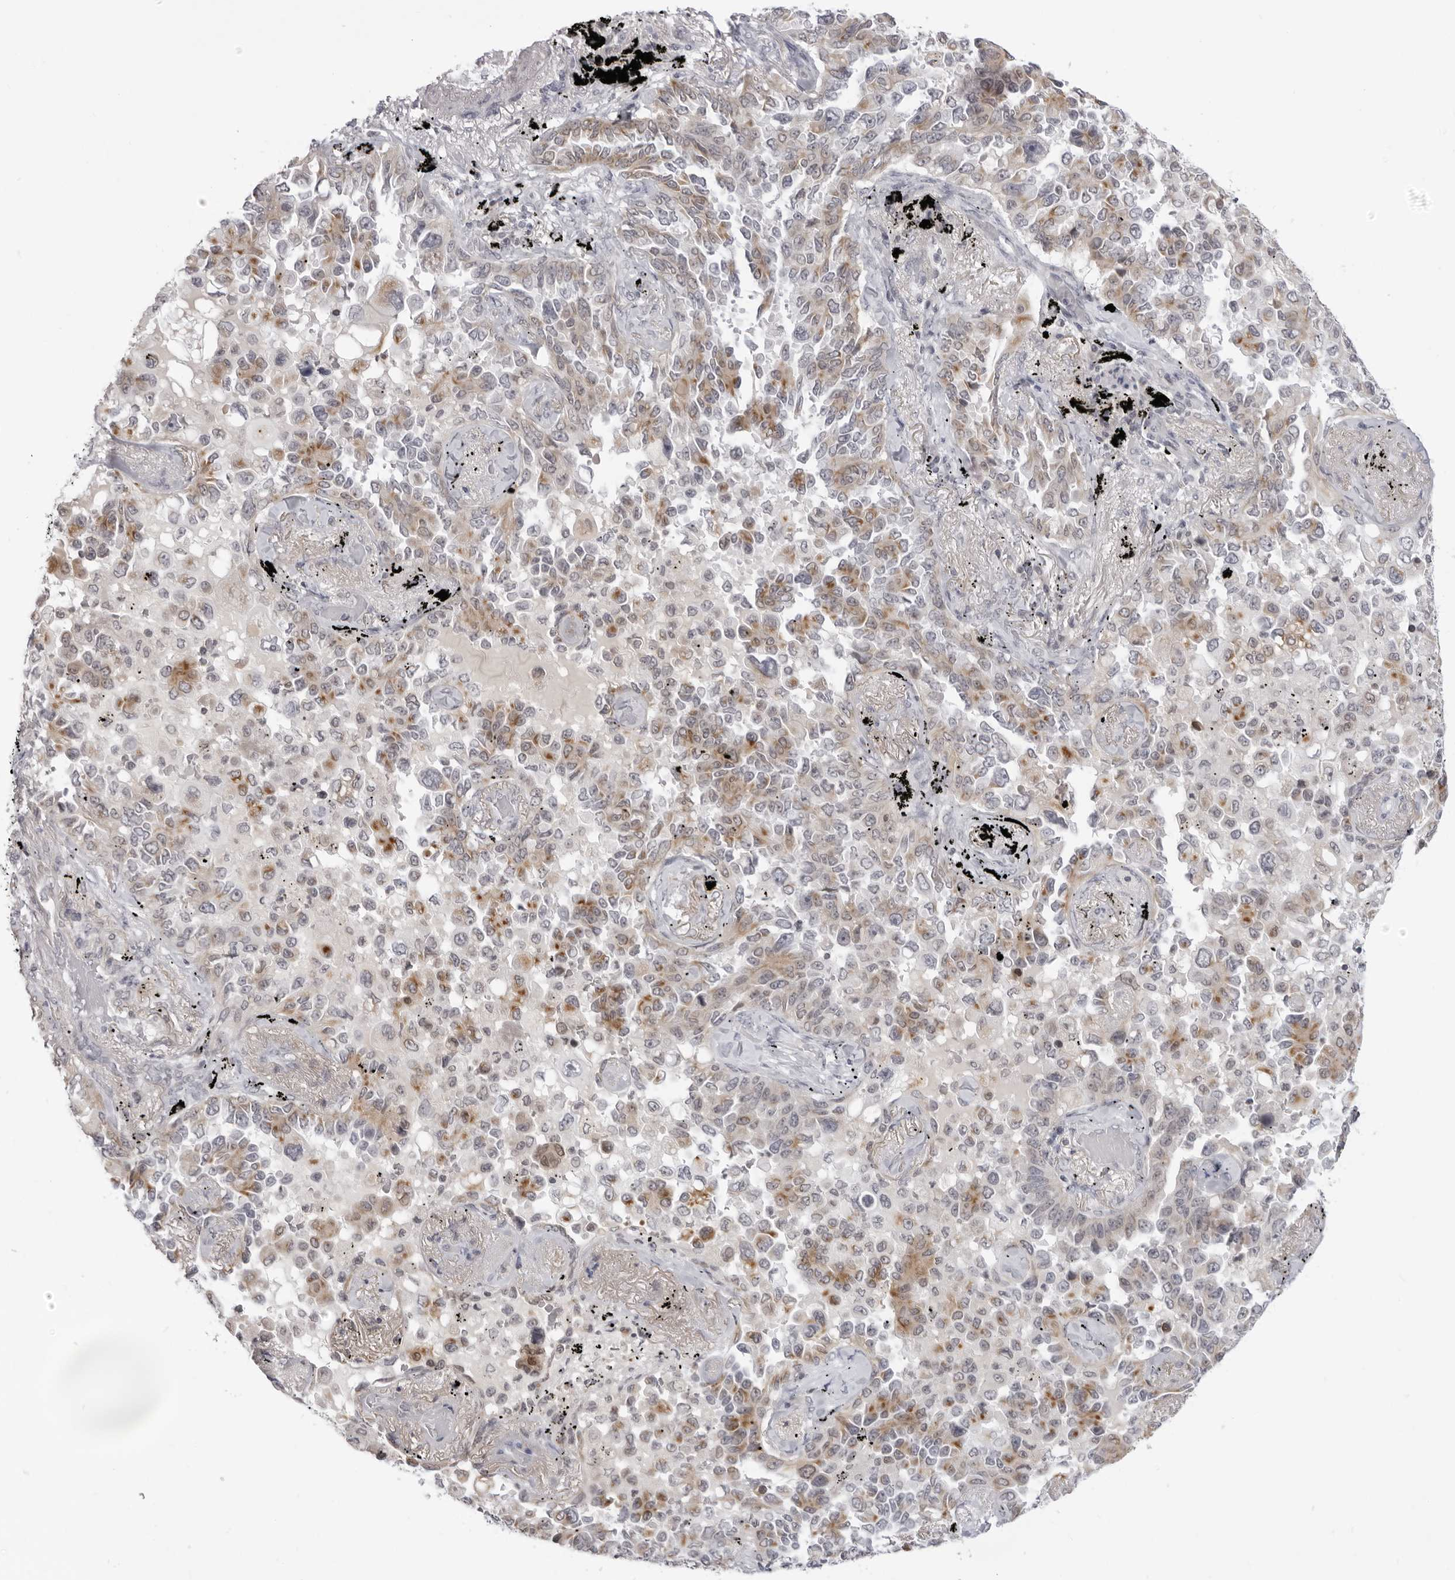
{"staining": {"intensity": "moderate", "quantity": "25%-75%", "location": "cytoplasmic/membranous"}, "tissue": "lung cancer", "cell_type": "Tumor cells", "image_type": "cancer", "snomed": [{"axis": "morphology", "description": "Adenocarcinoma, NOS"}, {"axis": "topography", "description": "Lung"}], "caption": "Human lung adenocarcinoma stained for a protein (brown) reveals moderate cytoplasmic/membranous positive positivity in approximately 25%-75% of tumor cells.", "gene": "ACP6", "patient": {"sex": "female", "age": 67}}